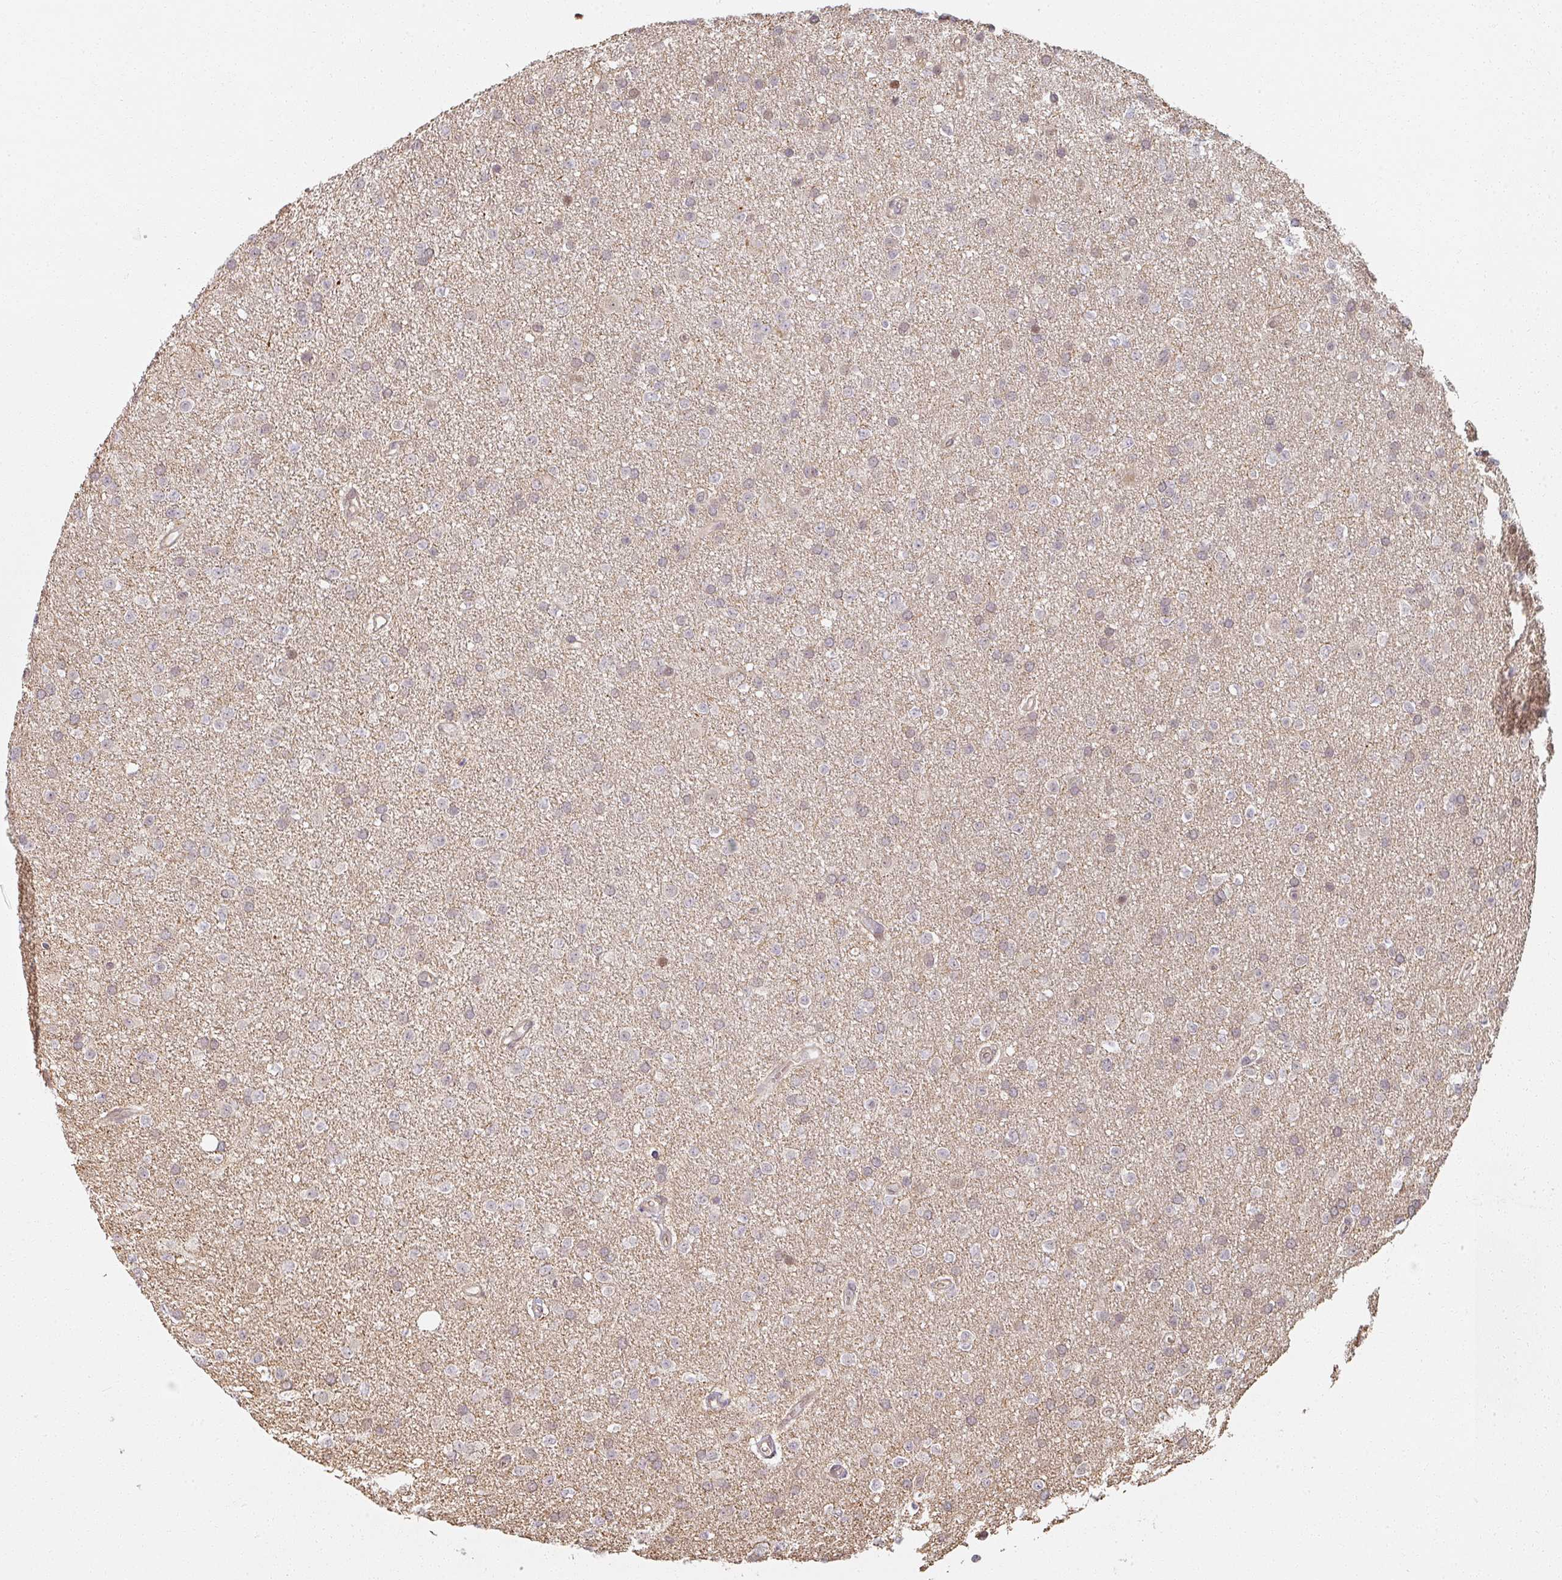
{"staining": {"intensity": "negative", "quantity": "none", "location": "none"}, "tissue": "glioma", "cell_type": "Tumor cells", "image_type": "cancer", "snomed": [{"axis": "morphology", "description": "Glioma, malignant, Low grade"}, {"axis": "topography", "description": "Brain"}], "caption": "Glioma was stained to show a protein in brown. There is no significant expression in tumor cells.", "gene": "MED19", "patient": {"sex": "female", "age": 34}}